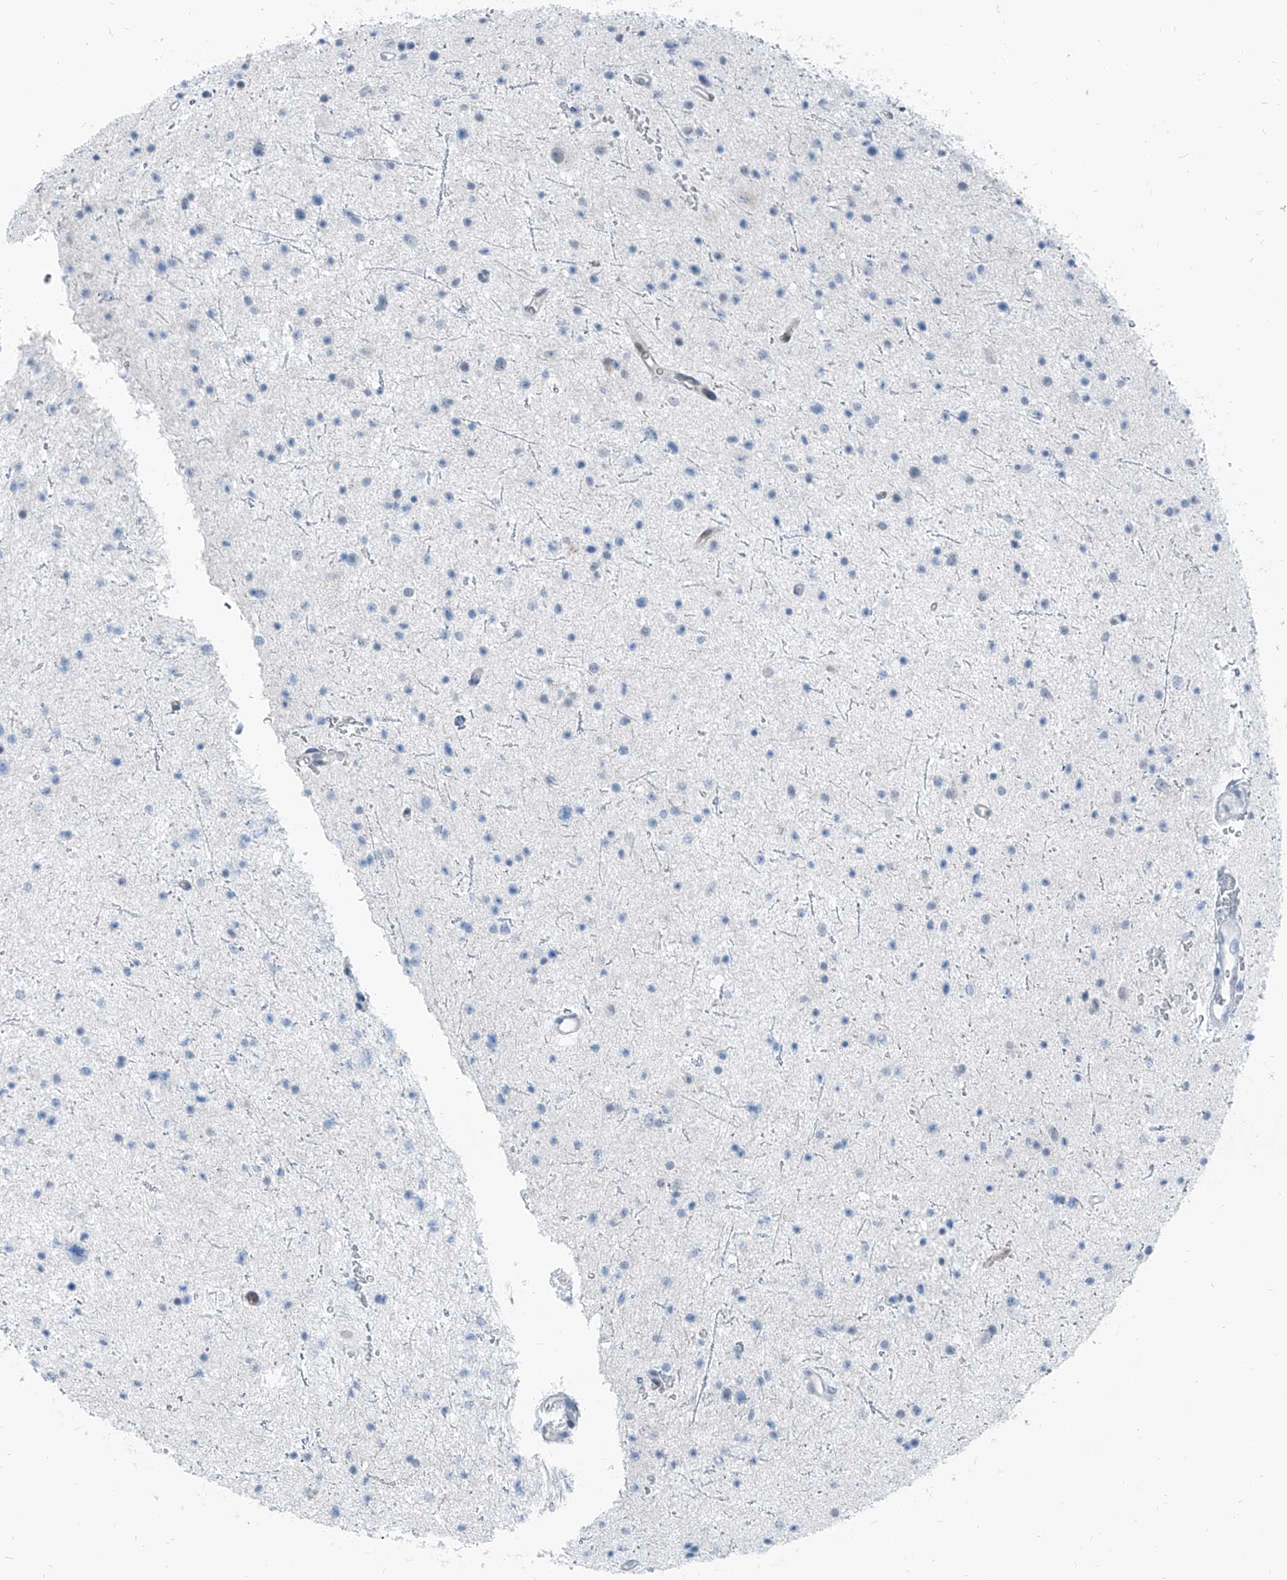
{"staining": {"intensity": "negative", "quantity": "none", "location": "none"}, "tissue": "glioma", "cell_type": "Tumor cells", "image_type": "cancer", "snomed": [{"axis": "morphology", "description": "Glioma, malignant, Low grade"}, {"axis": "topography", "description": "Brain"}], "caption": "An image of human malignant glioma (low-grade) is negative for staining in tumor cells.", "gene": "RGN", "patient": {"sex": "female", "age": 37}}